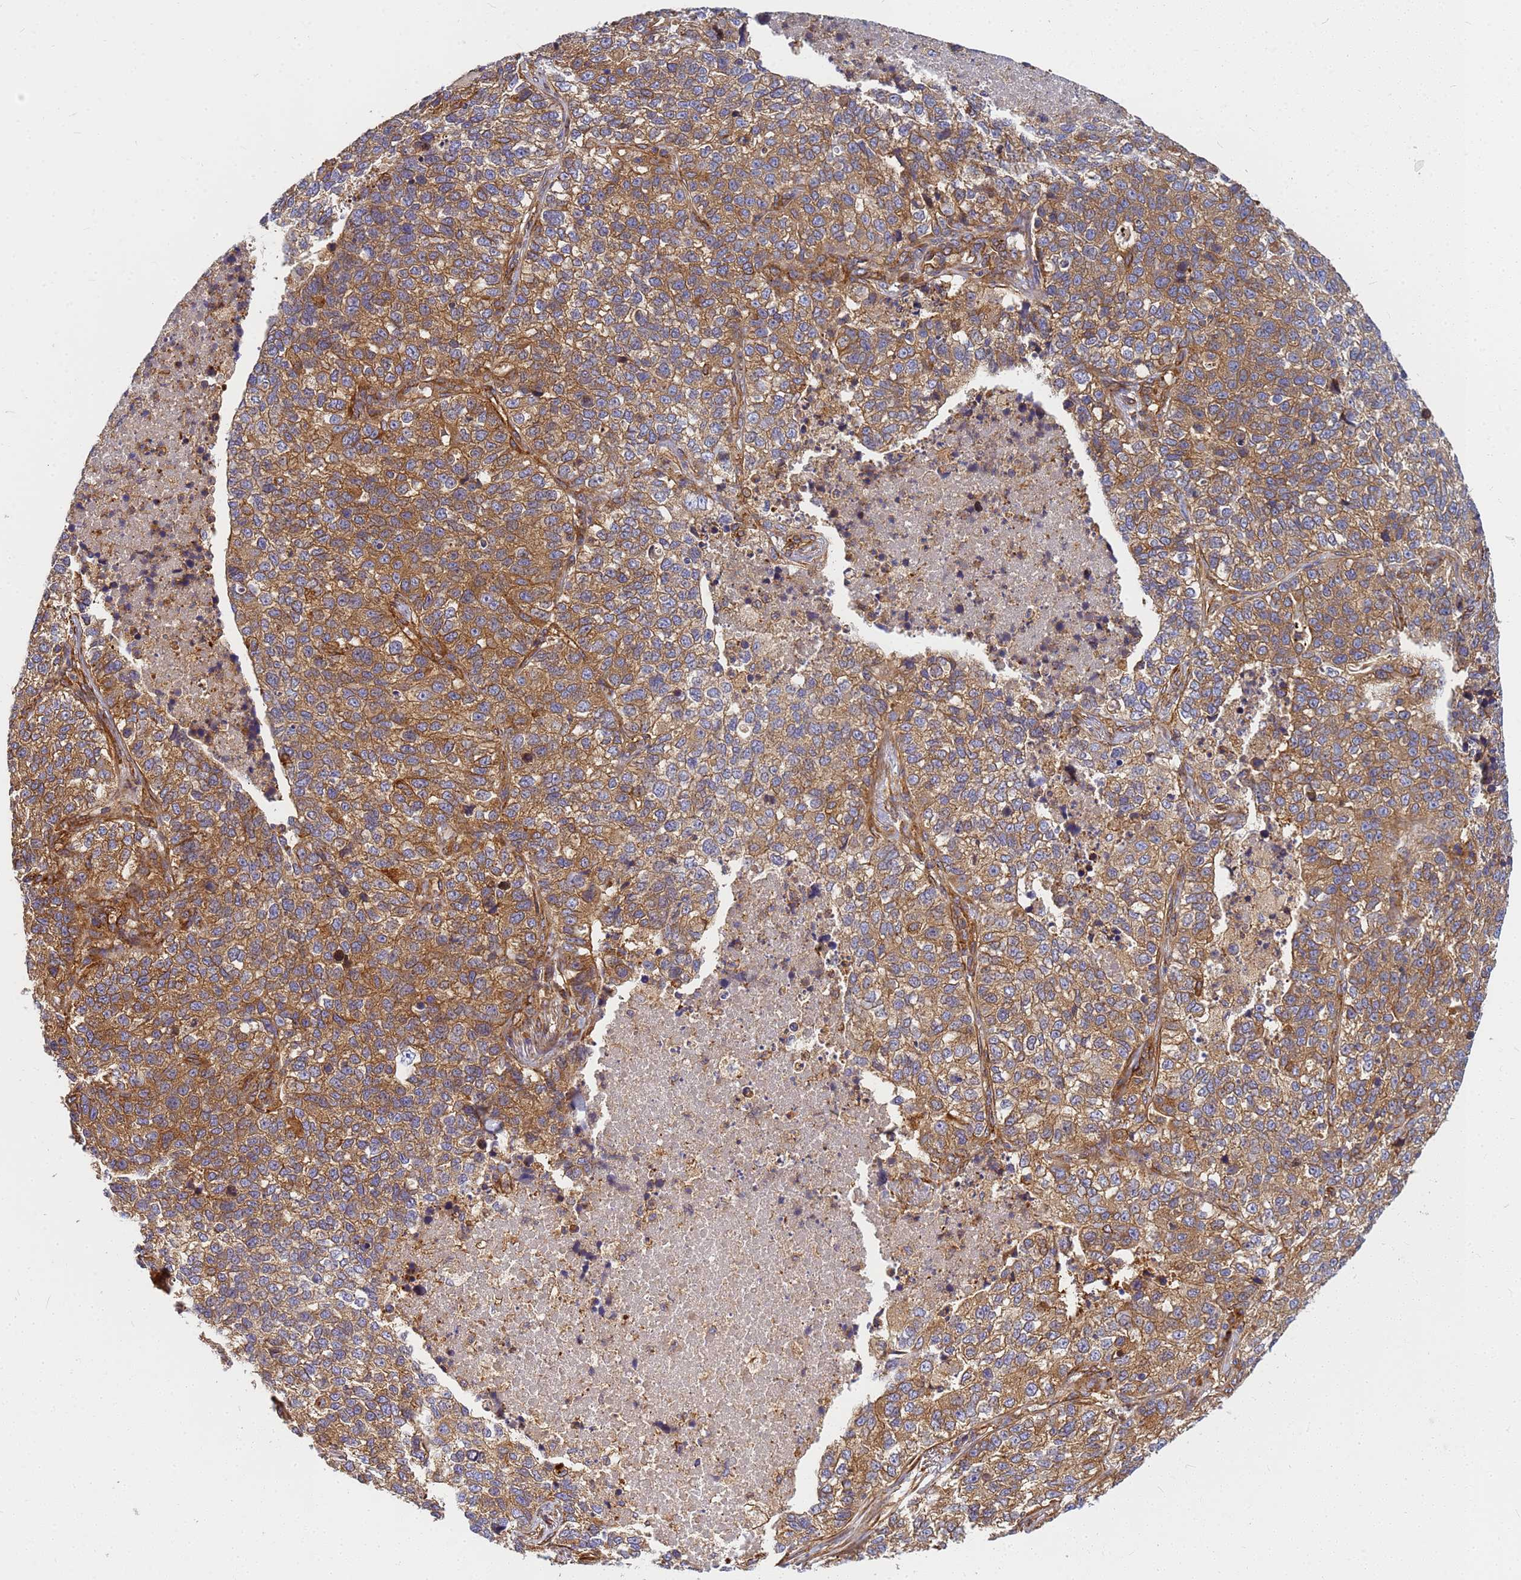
{"staining": {"intensity": "moderate", "quantity": ">75%", "location": "cytoplasmic/membranous"}, "tissue": "lung cancer", "cell_type": "Tumor cells", "image_type": "cancer", "snomed": [{"axis": "morphology", "description": "Adenocarcinoma, NOS"}, {"axis": "topography", "description": "Lung"}], "caption": "Protein expression analysis of adenocarcinoma (lung) shows moderate cytoplasmic/membranous expression in about >75% of tumor cells.", "gene": "C2CD5", "patient": {"sex": "male", "age": 49}}